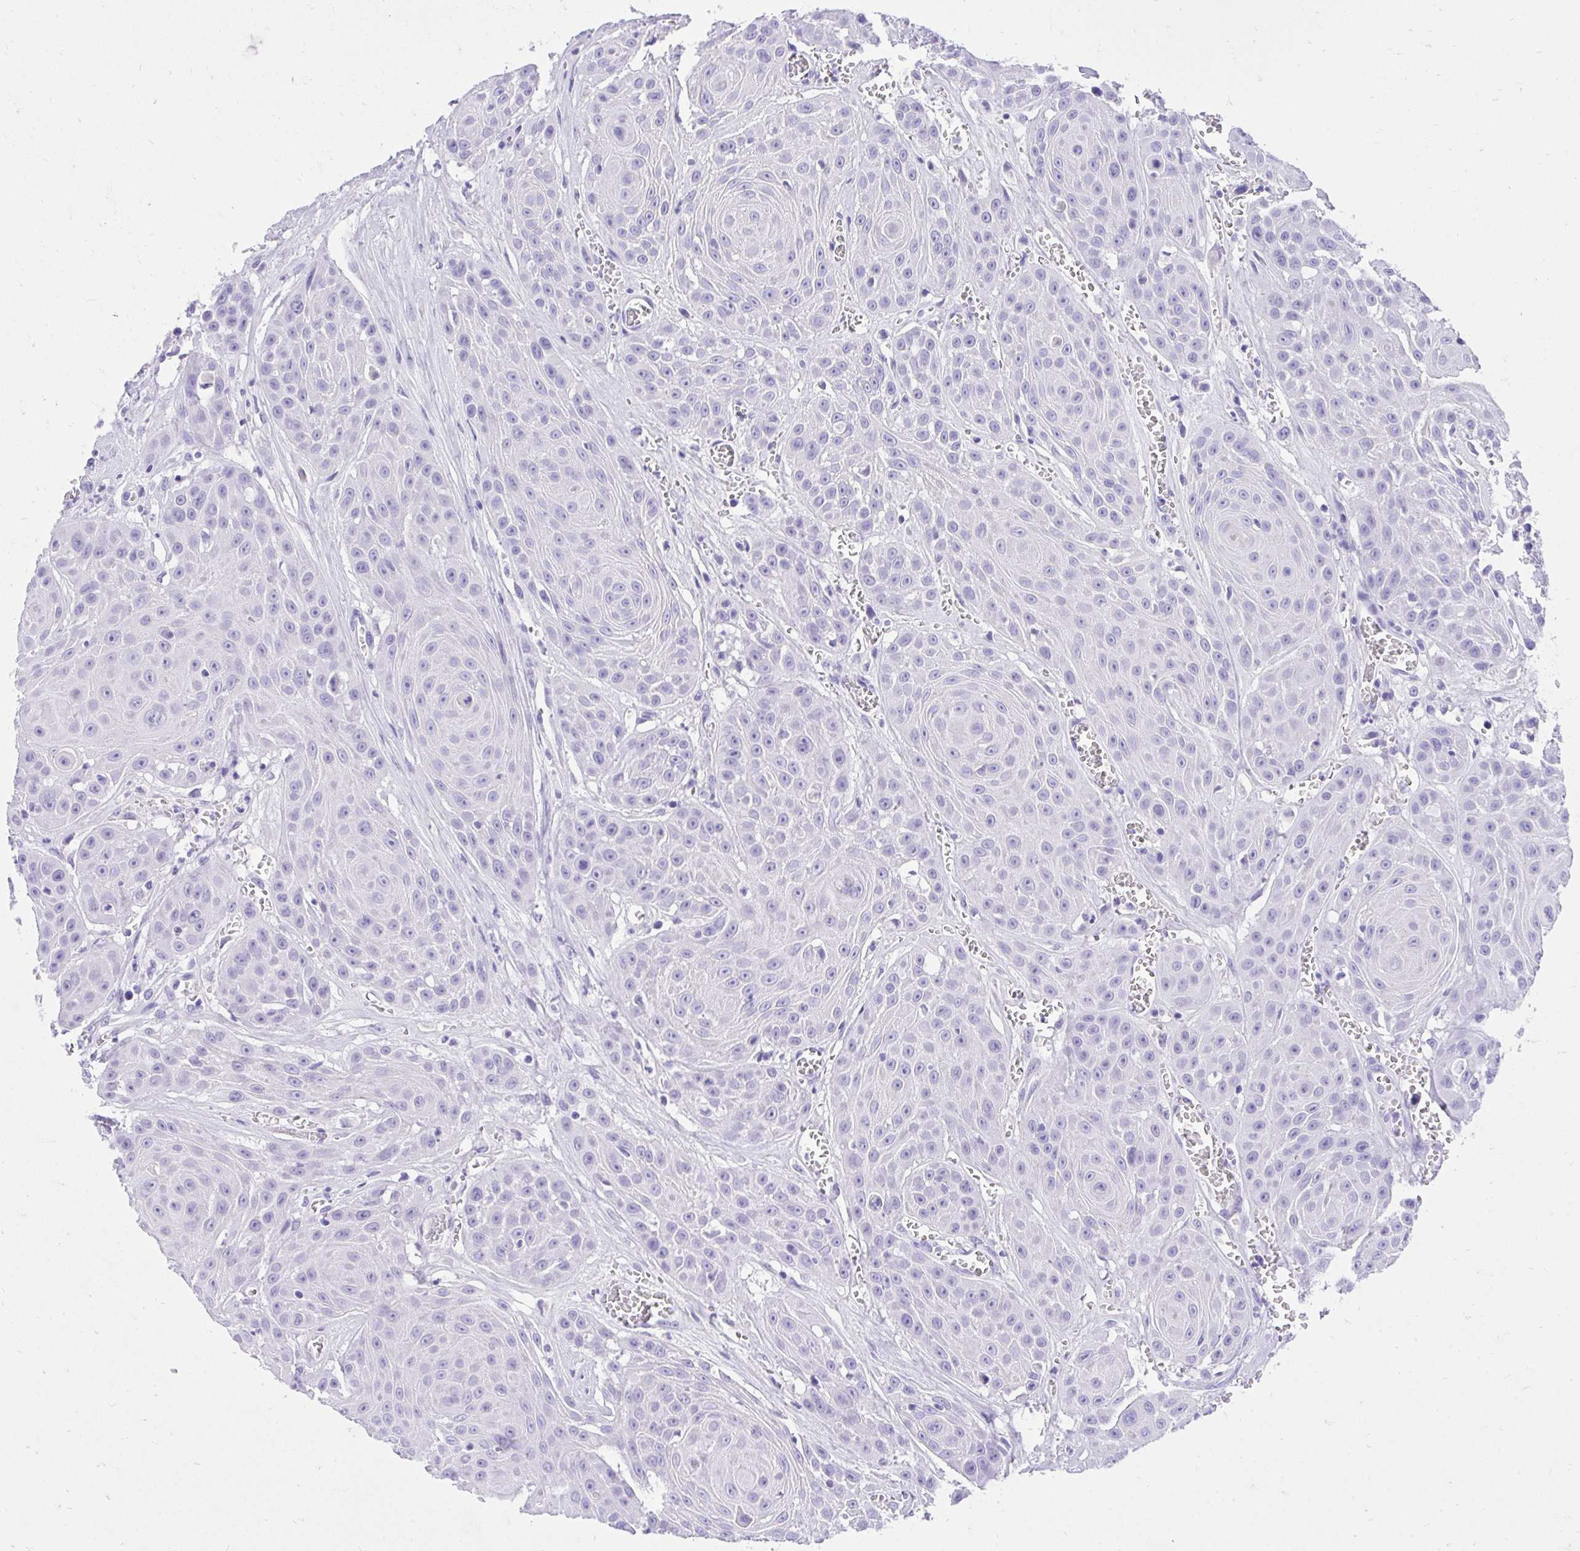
{"staining": {"intensity": "negative", "quantity": "none", "location": "none"}, "tissue": "head and neck cancer", "cell_type": "Tumor cells", "image_type": "cancer", "snomed": [{"axis": "morphology", "description": "Squamous cell carcinoma, NOS"}, {"axis": "topography", "description": "Oral tissue"}, {"axis": "topography", "description": "Head-Neck"}], "caption": "A histopathology image of human head and neck cancer (squamous cell carcinoma) is negative for staining in tumor cells.", "gene": "KCNN4", "patient": {"sex": "male", "age": 81}}